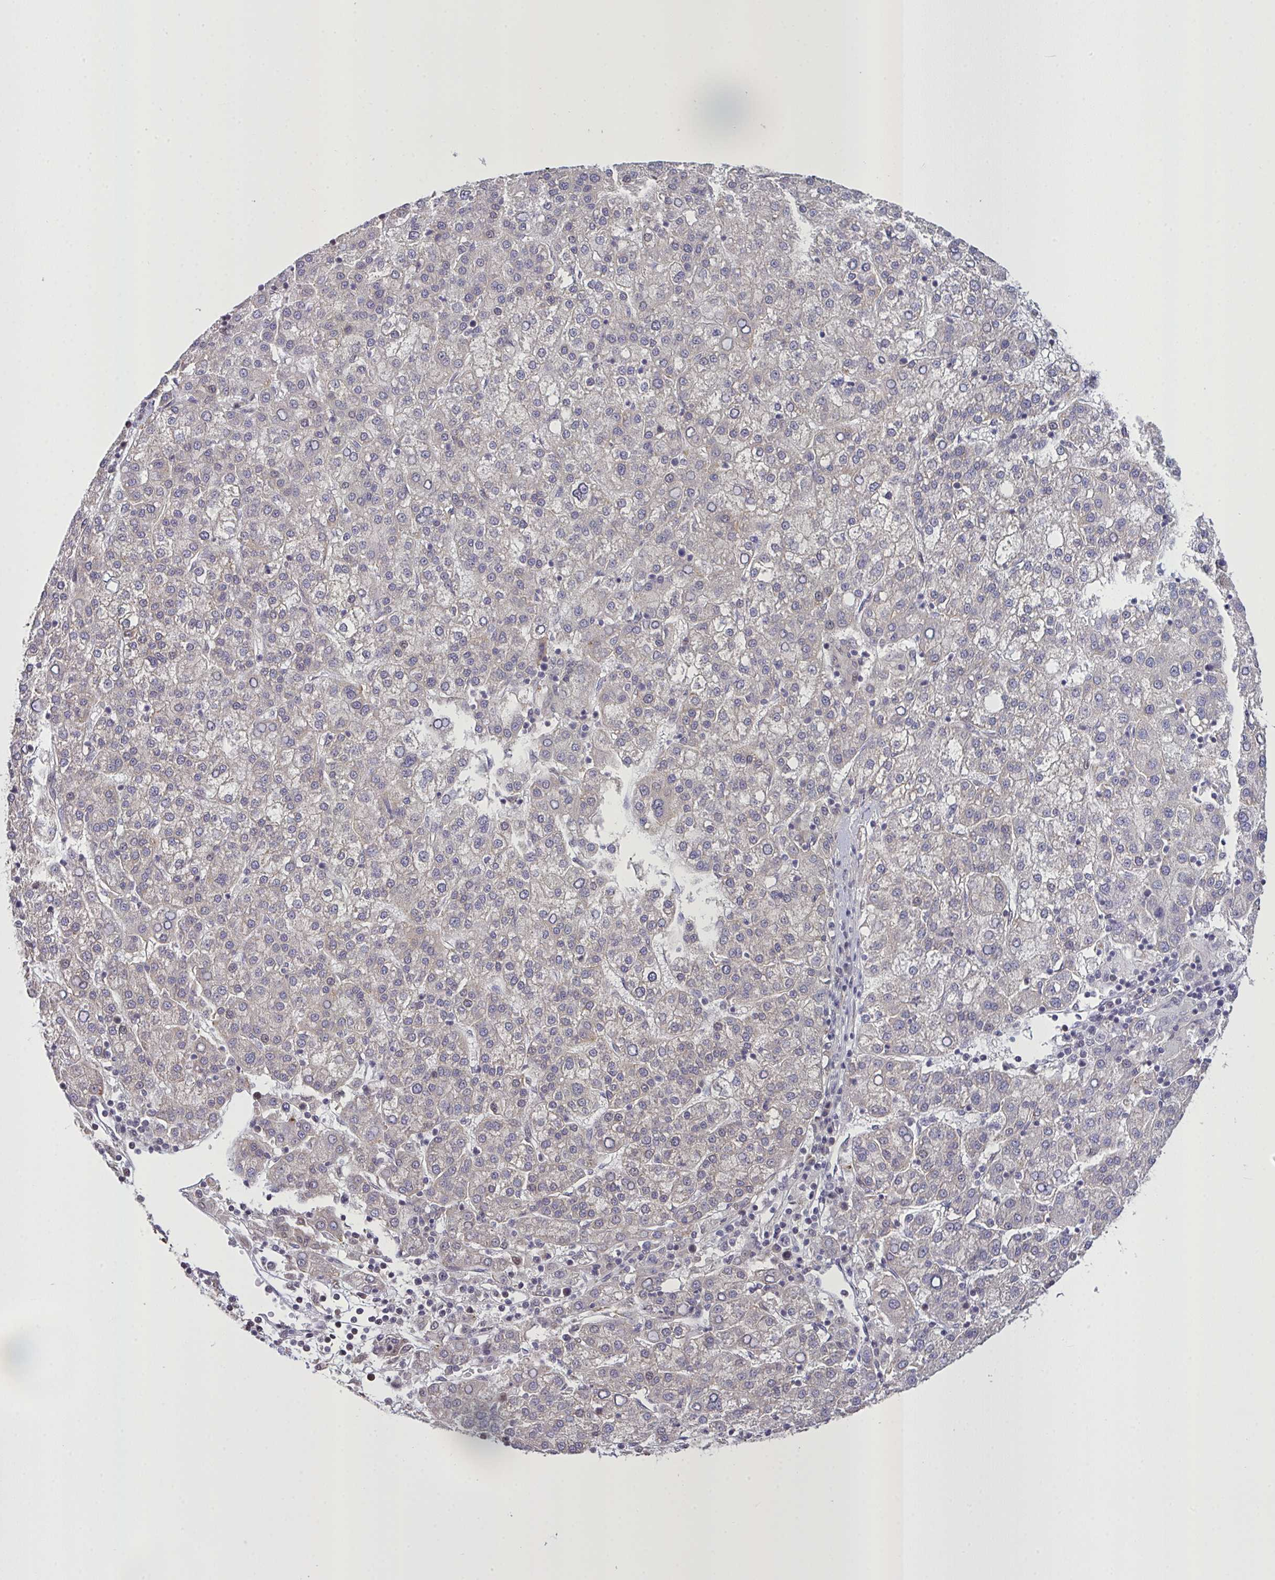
{"staining": {"intensity": "weak", "quantity": "<25%", "location": "cytoplasmic/membranous"}, "tissue": "liver cancer", "cell_type": "Tumor cells", "image_type": "cancer", "snomed": [{"axis": "morphology", "description": "Carcinoma, Hepatocellular, NOS"}, {"axis": "topography", "description": "Liver"}], "caption": "Immunohistochemistry of liver hepatocellular carcinoma displays no positivity in tumor cells.", "gene": "MRGPRX2", "patient": {"sex": "female", "age": 58}}